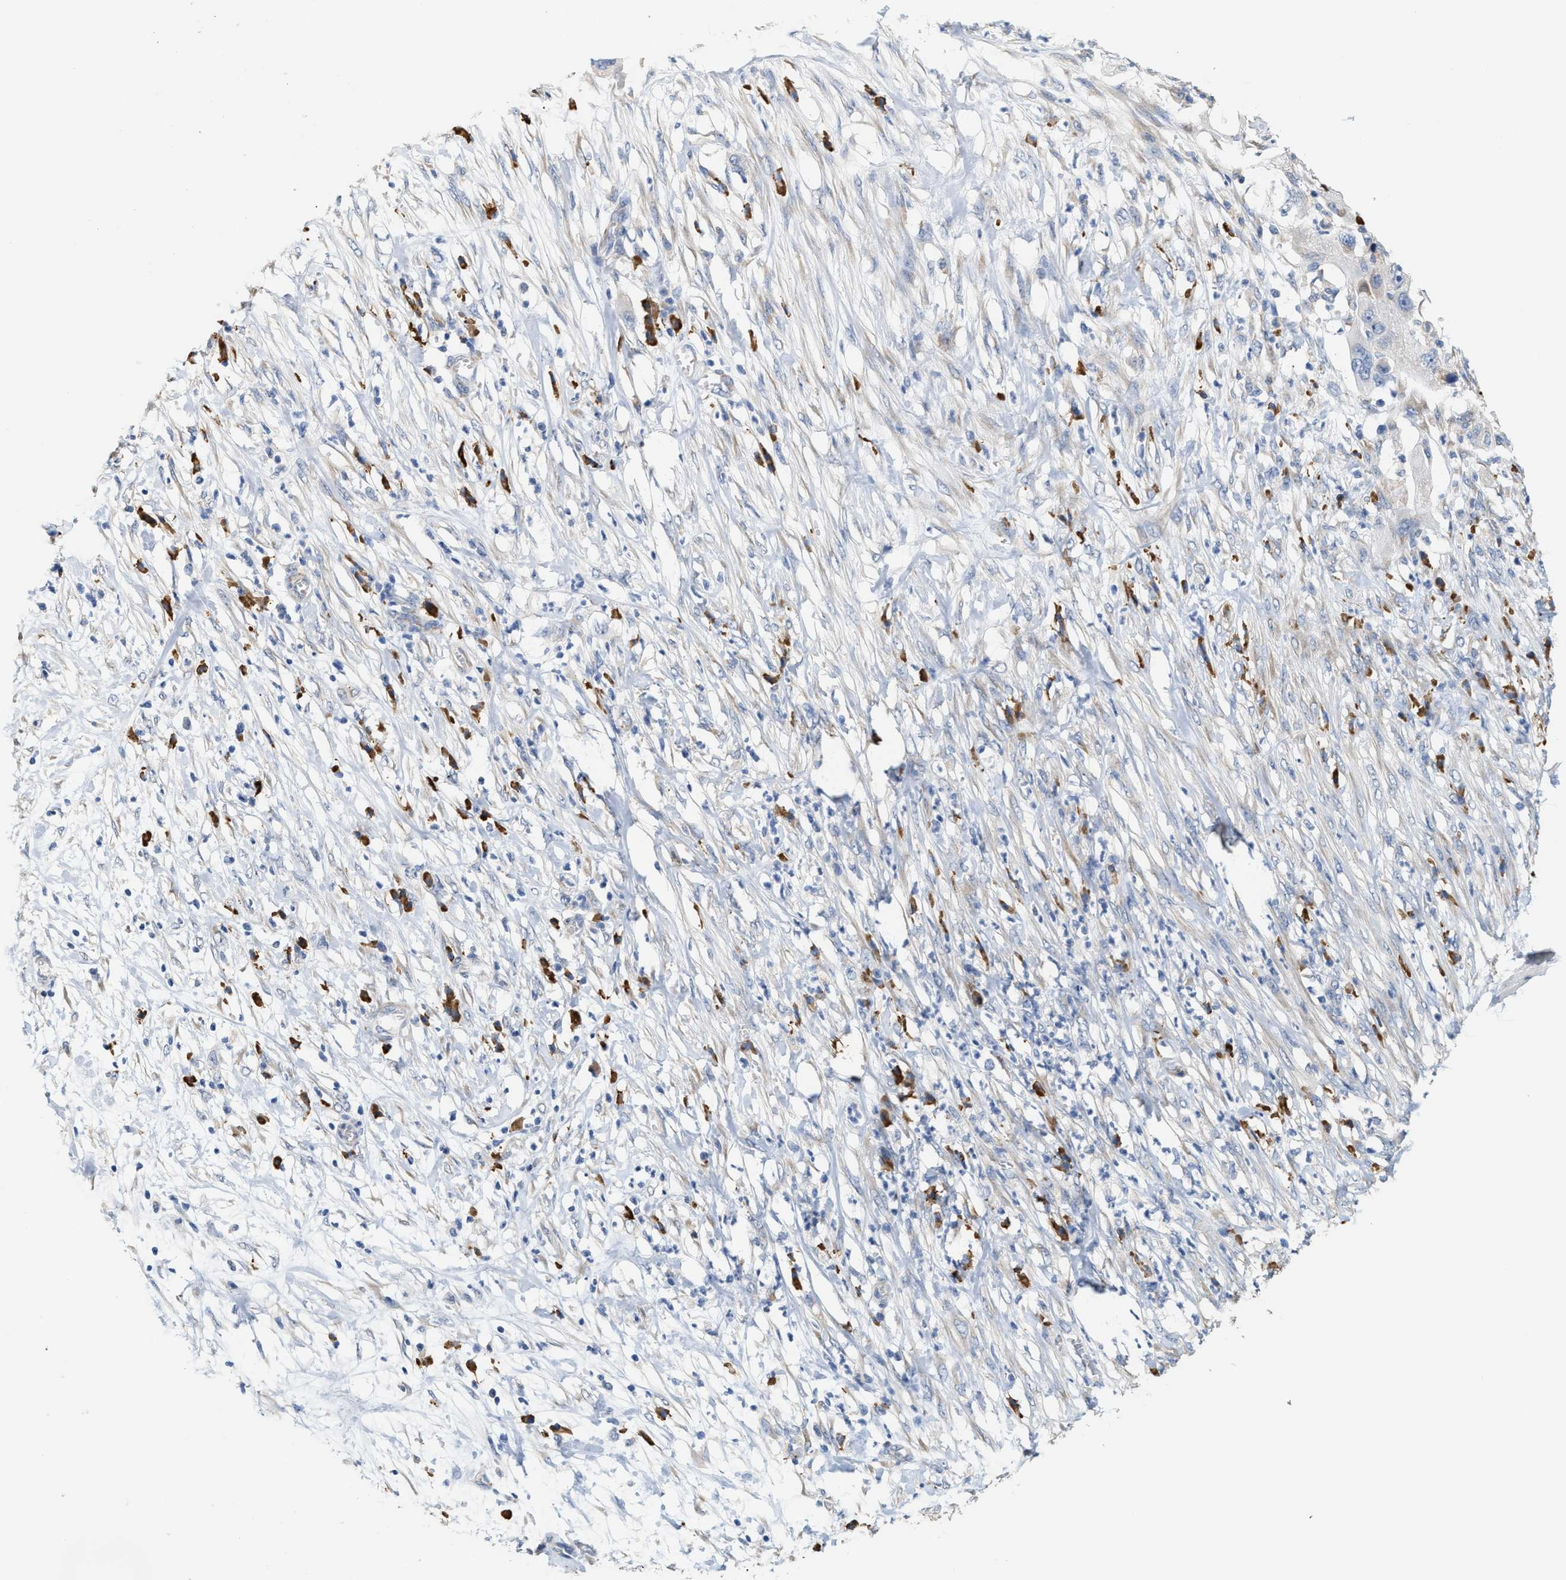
{"staining": {"intensity": "negative", "quantity": "none", "location": "none"}, "tissue": "pancreatic cancer", "cell_type": "Tumor cells", "image_type": "cancer", "snomed": [{"axis": "morphology", "description": "Adenocarcinoma, NOS"}, {"axis": "topography", "description": "Pancreas"}], "caption": "A photomicrograph of human pancreatic adenocarcinoma is negative for staining in tumor cells.", "gene": "RYR2", "patient": {"sex": "female", "age": 78}}